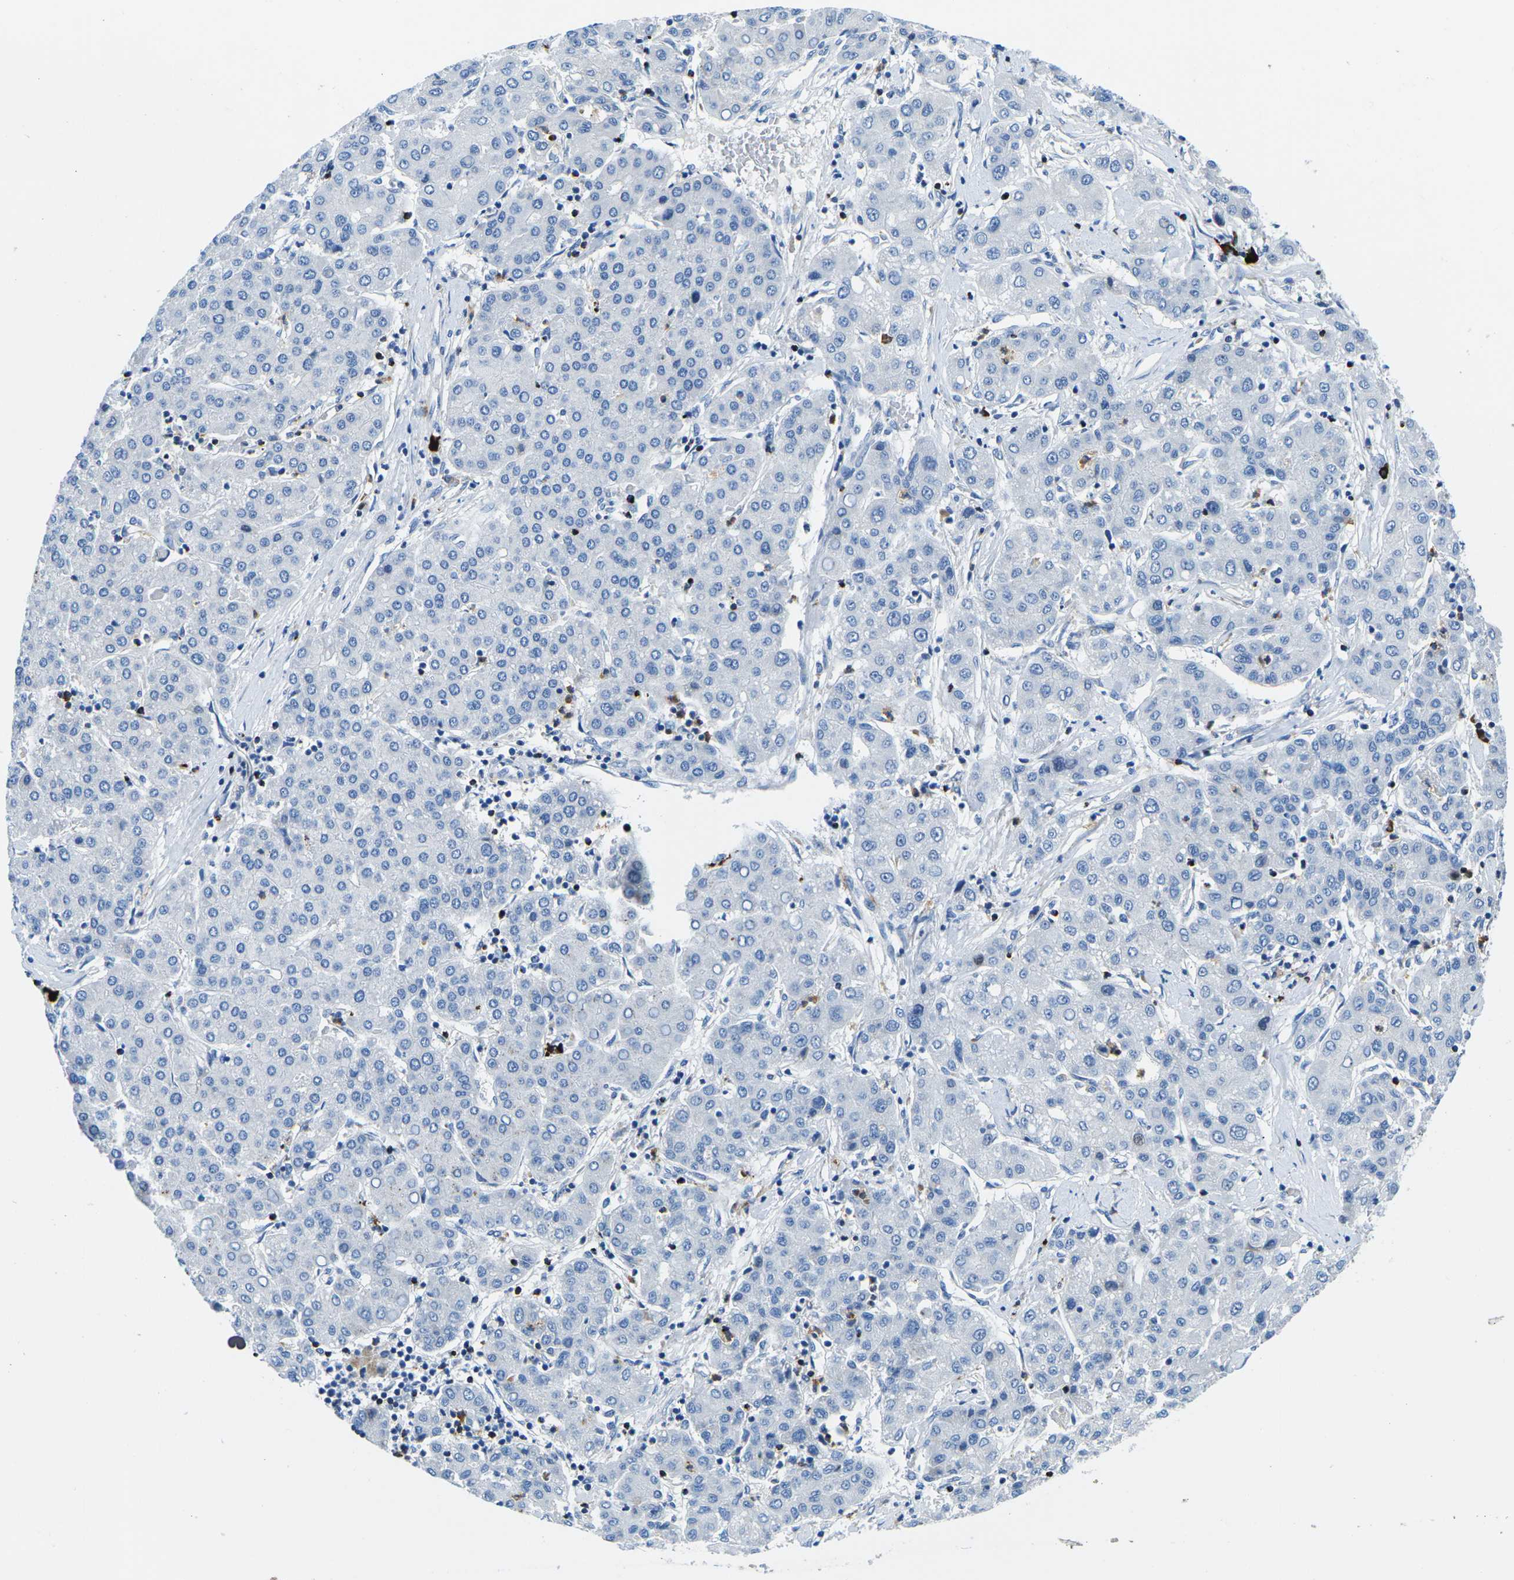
{"staining": {"intensity": "negative", "quantity": "none", "location": "none"}, "tissue": "liver cancer", "cell_type": "Tumor cells", "image_type": "cancer", "snomed": [{"axis": "morphology", "description": "Carcinoma, Hepatocellular, NOS"}, {"axis": "topography", "description": "Liver"}], "caption": "Photomicrograph shows no significant protein staining in tumor cells of liver cancer. (DAB immunohistochemistry (IHC) visualized using brightfield microscopy, high magnification).", "gene": "MC4R", "patient": {"sex": "male", "age": 65}}